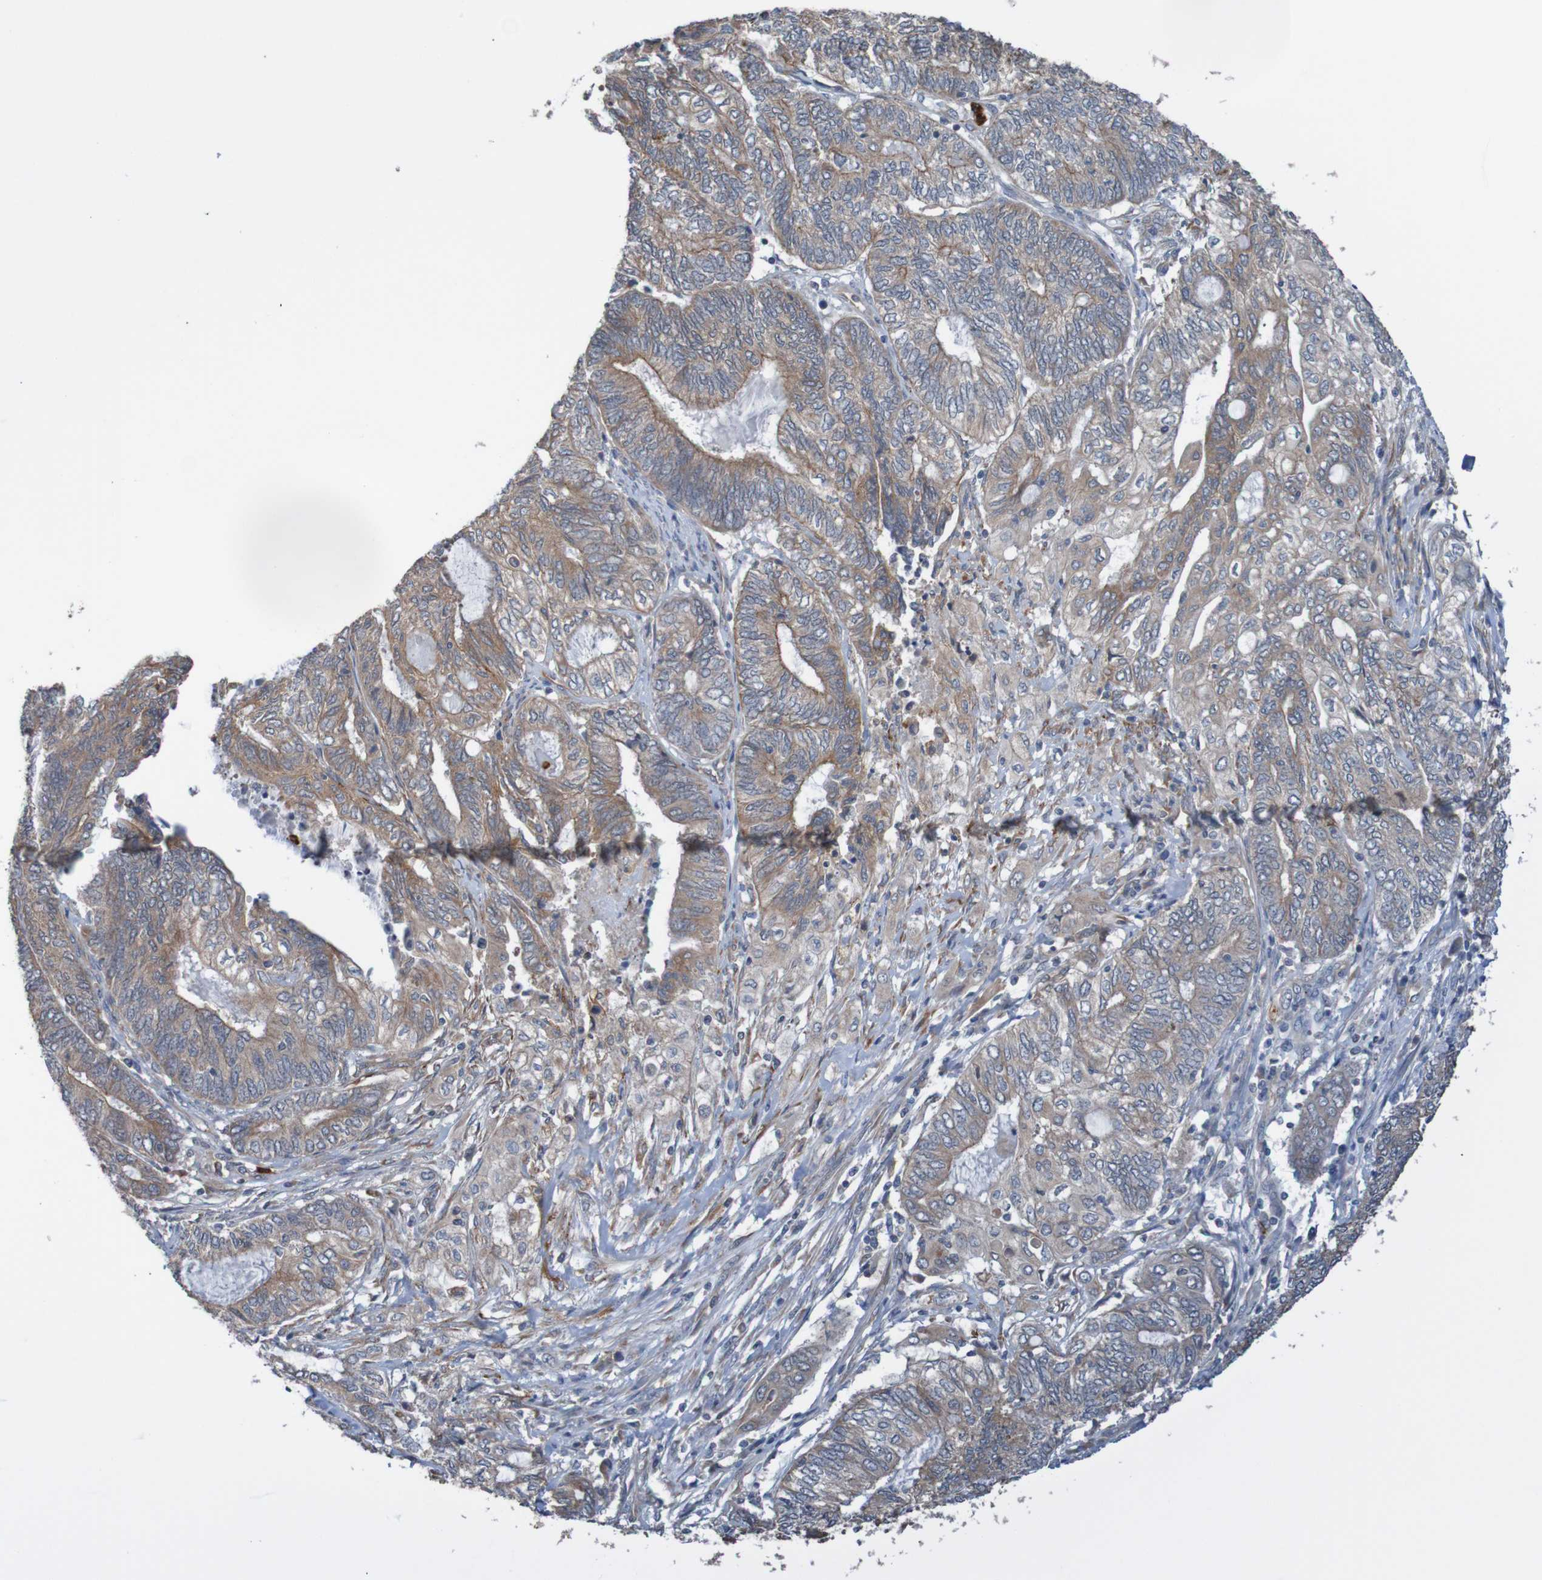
{"staining": {"intensity": "weak", "quantity": ">75%", "location": "cytoplasmic/membranous"}, "tissue": "endometrial cancer", "cell_type": "Tumor cells", "image_type": "cancer", "snomed": [{"axis": "morphology", "description": "Adenocarcinoma, NOS"}, {"axis": "topography", "description": "Uterus"}, {"axis": "topography", "description": "Endometrium"}], "caption": "A low amount of weak cytoplasmic/membranous positivity is identified in approximately >75% of tumor cells in endometrial cancer (adenocarcinoma) tissue.", "gene": "ST8SIA6", "patient": {"sex": "female", "age": 70}}